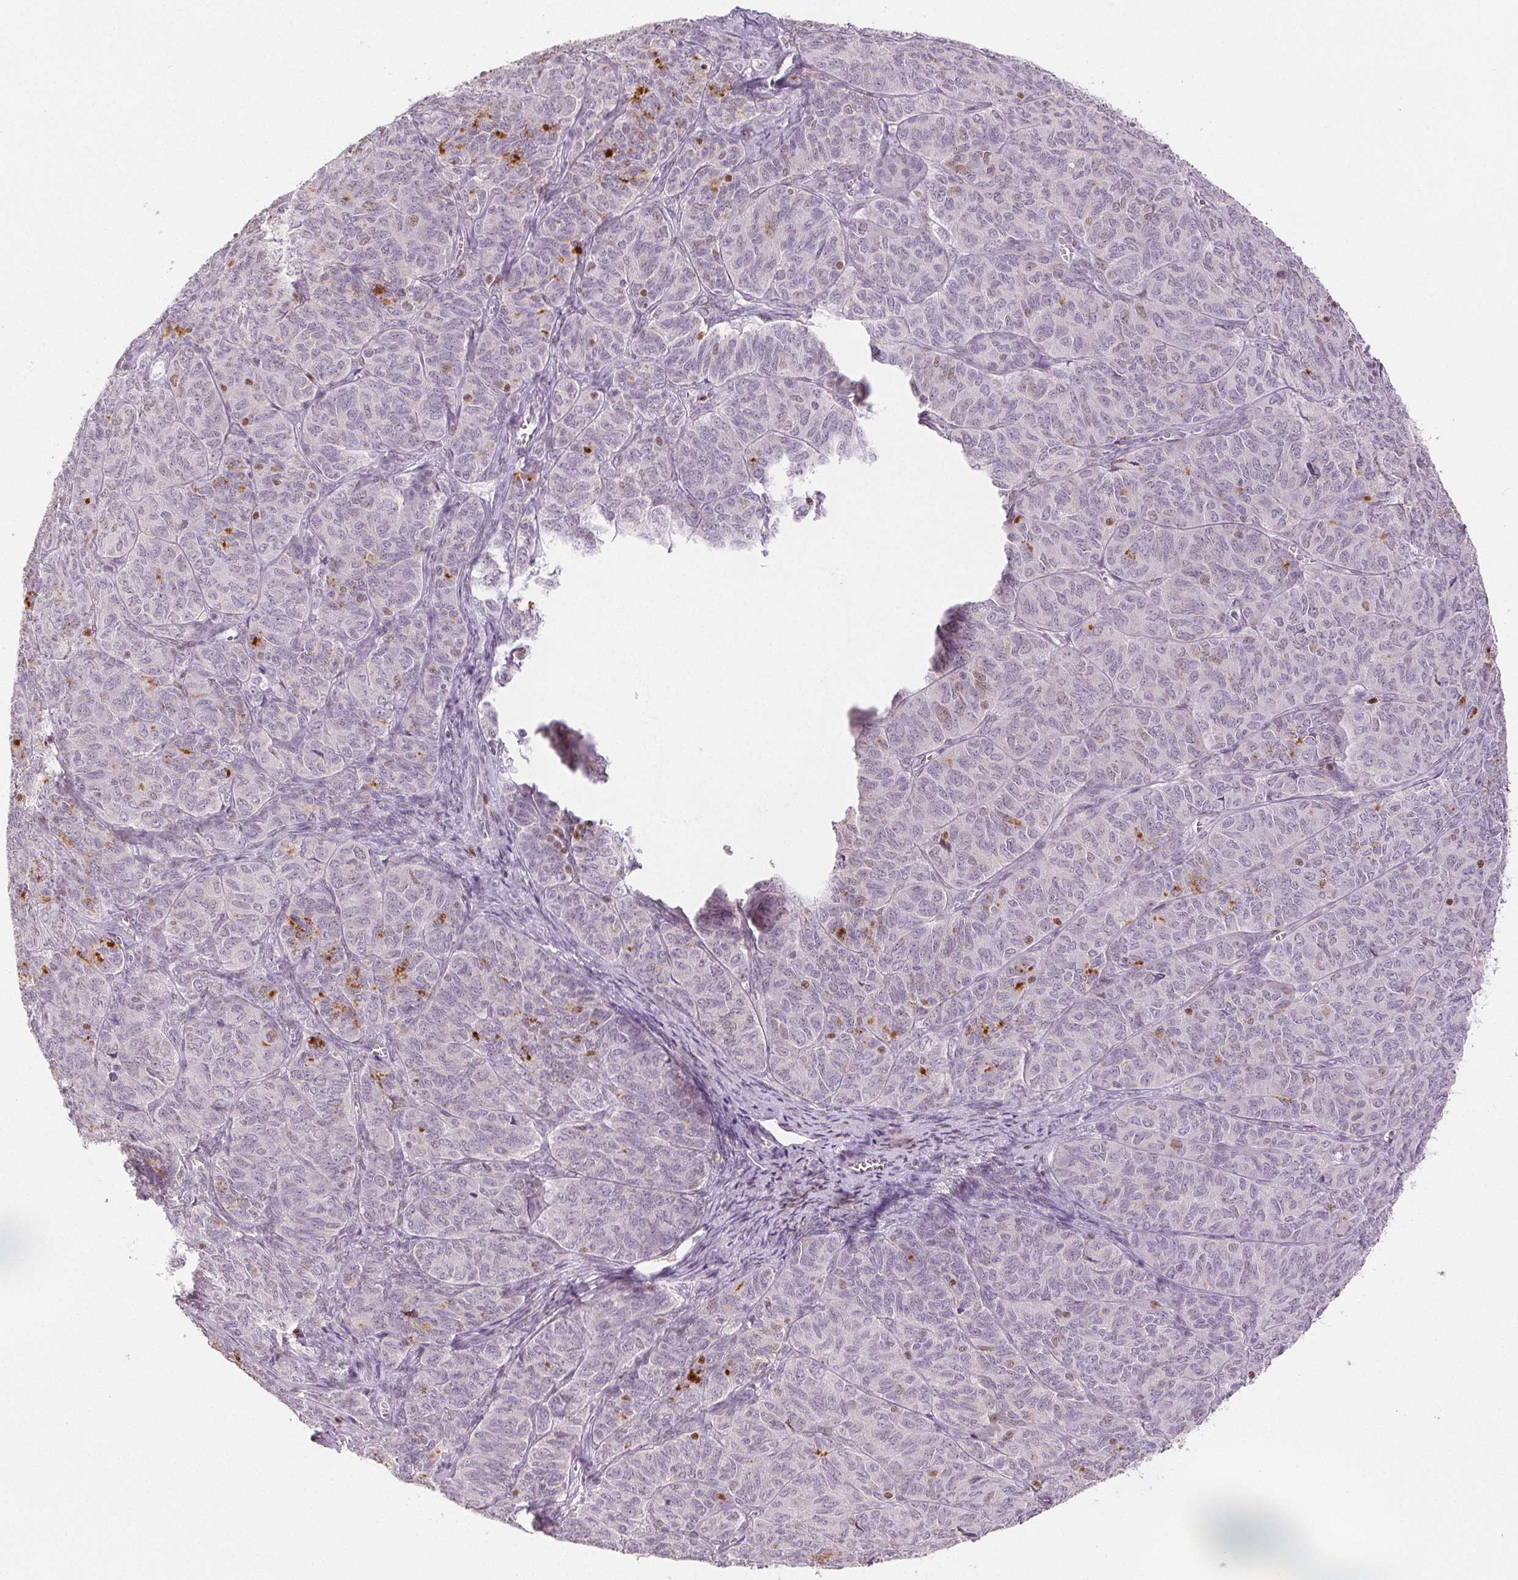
{"staining": {"intensity": "moderate", "quantity": "<25%", "location": "cytoplasmic/membranous"}, "tissue": "ovarian cancer", "cell_type": "Tumor cells", "image_type": "cancer", "snomed": [{"axis": "morphology", "description": "Carcinoma, endometroid"}, {"axis": "topography", "description": "Ovary"}], "caption": "A low amount of moderate cytoplasmic/membranous positivity is present in approximately <25% of tumor cells in ovarian cancer tissue.", "gene": "RUNX2", "patient": {"sex": "female", "age": 80}}